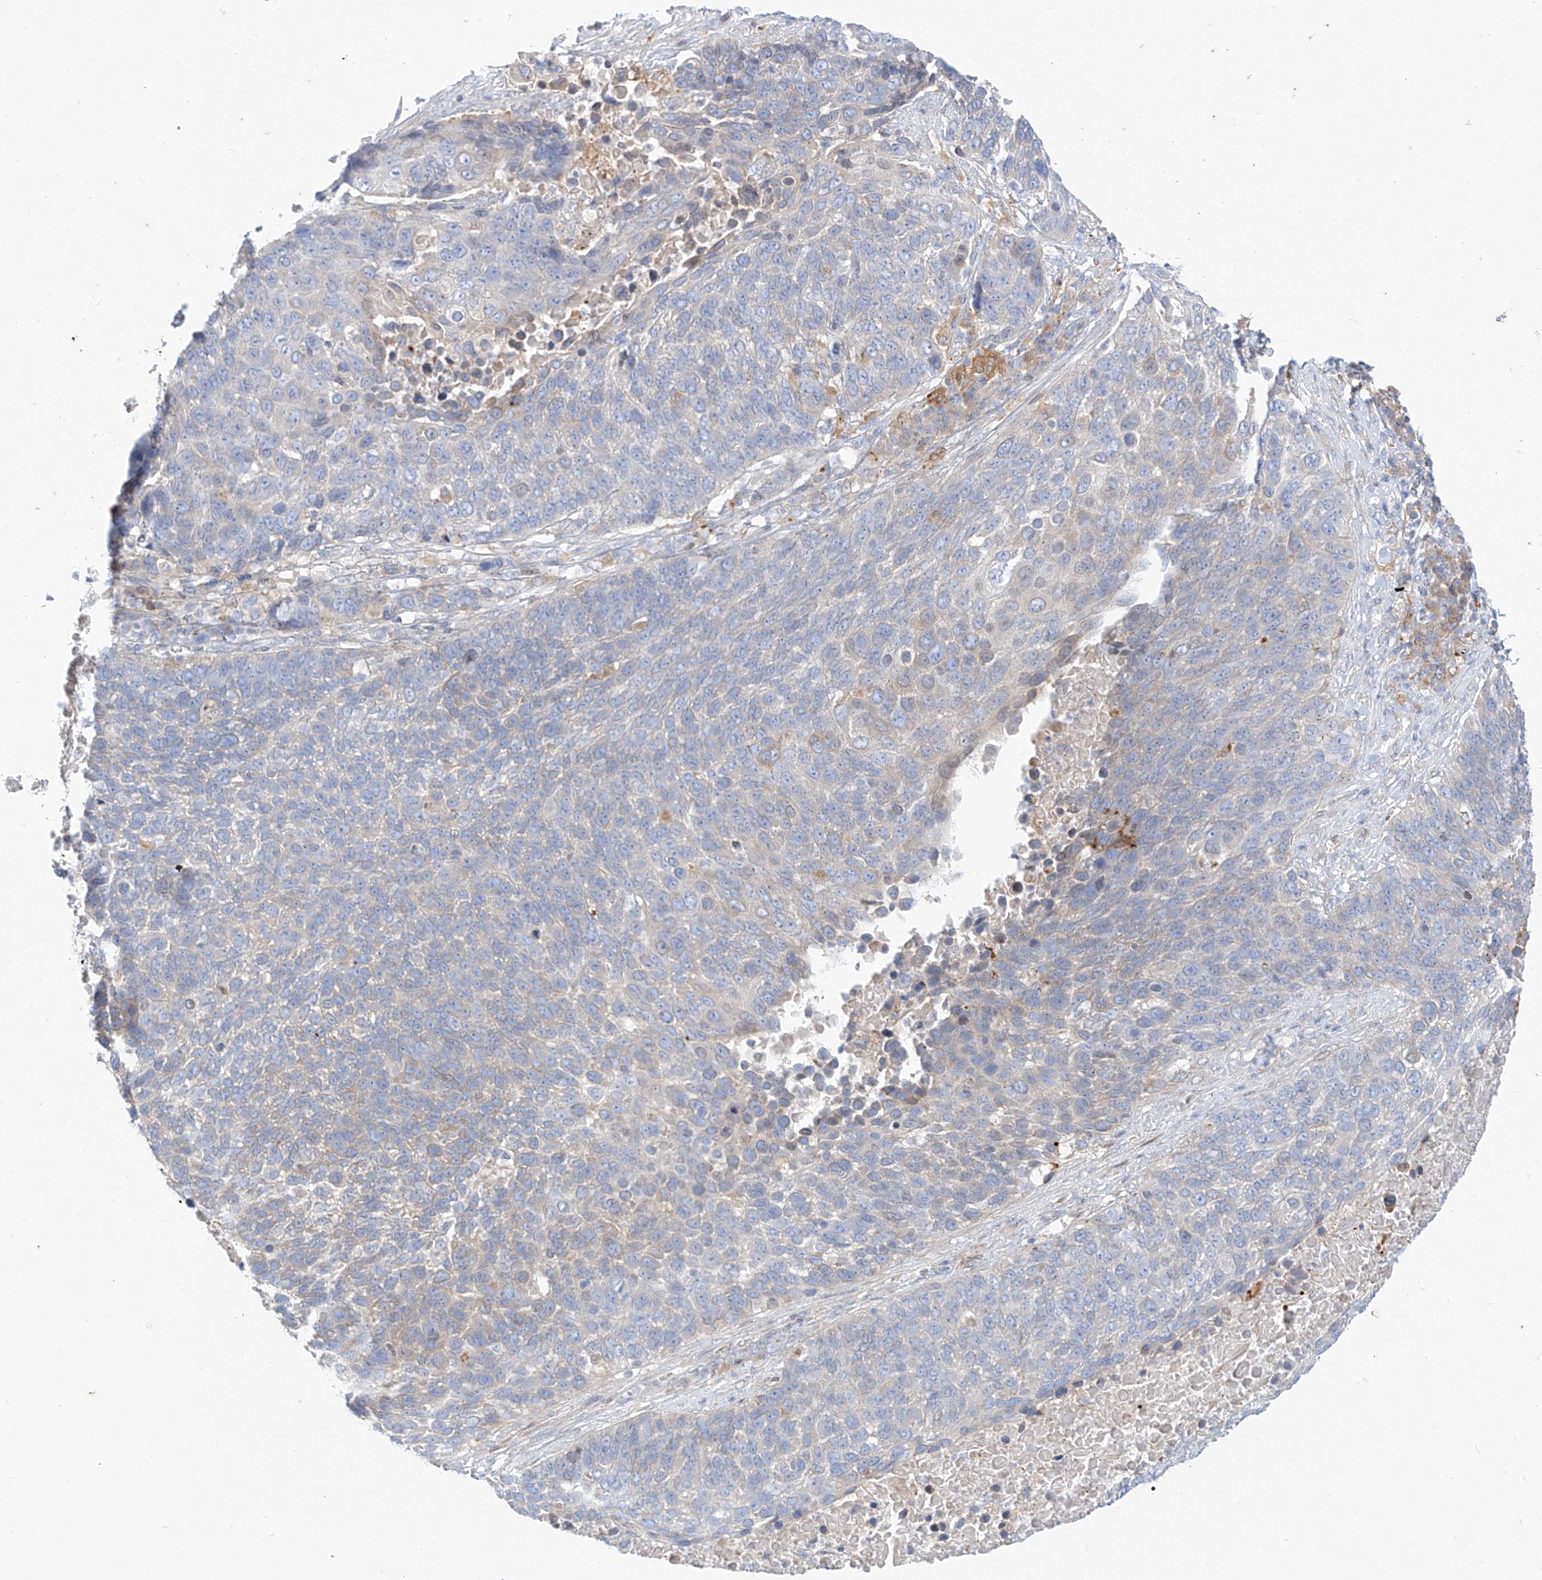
{"staining": {"intensity": "negative", "quantity": "none", "location": "none"}, "tissue": "lung cancer", "cell_type": "Tumor cells", "image_type": "cancer", "snomed": [{"axis": "morphology", "description": "Squamous cell carcinoma, NOS"}, {"axis": "topography", "description": "Lung"}], "caption": "This is an IHC image of human squamous cell carcinoma (lung). There is no positivity in tumor cells.", "gene": "PCYOX1", "patient": {"sex": "male", "age": 66}}